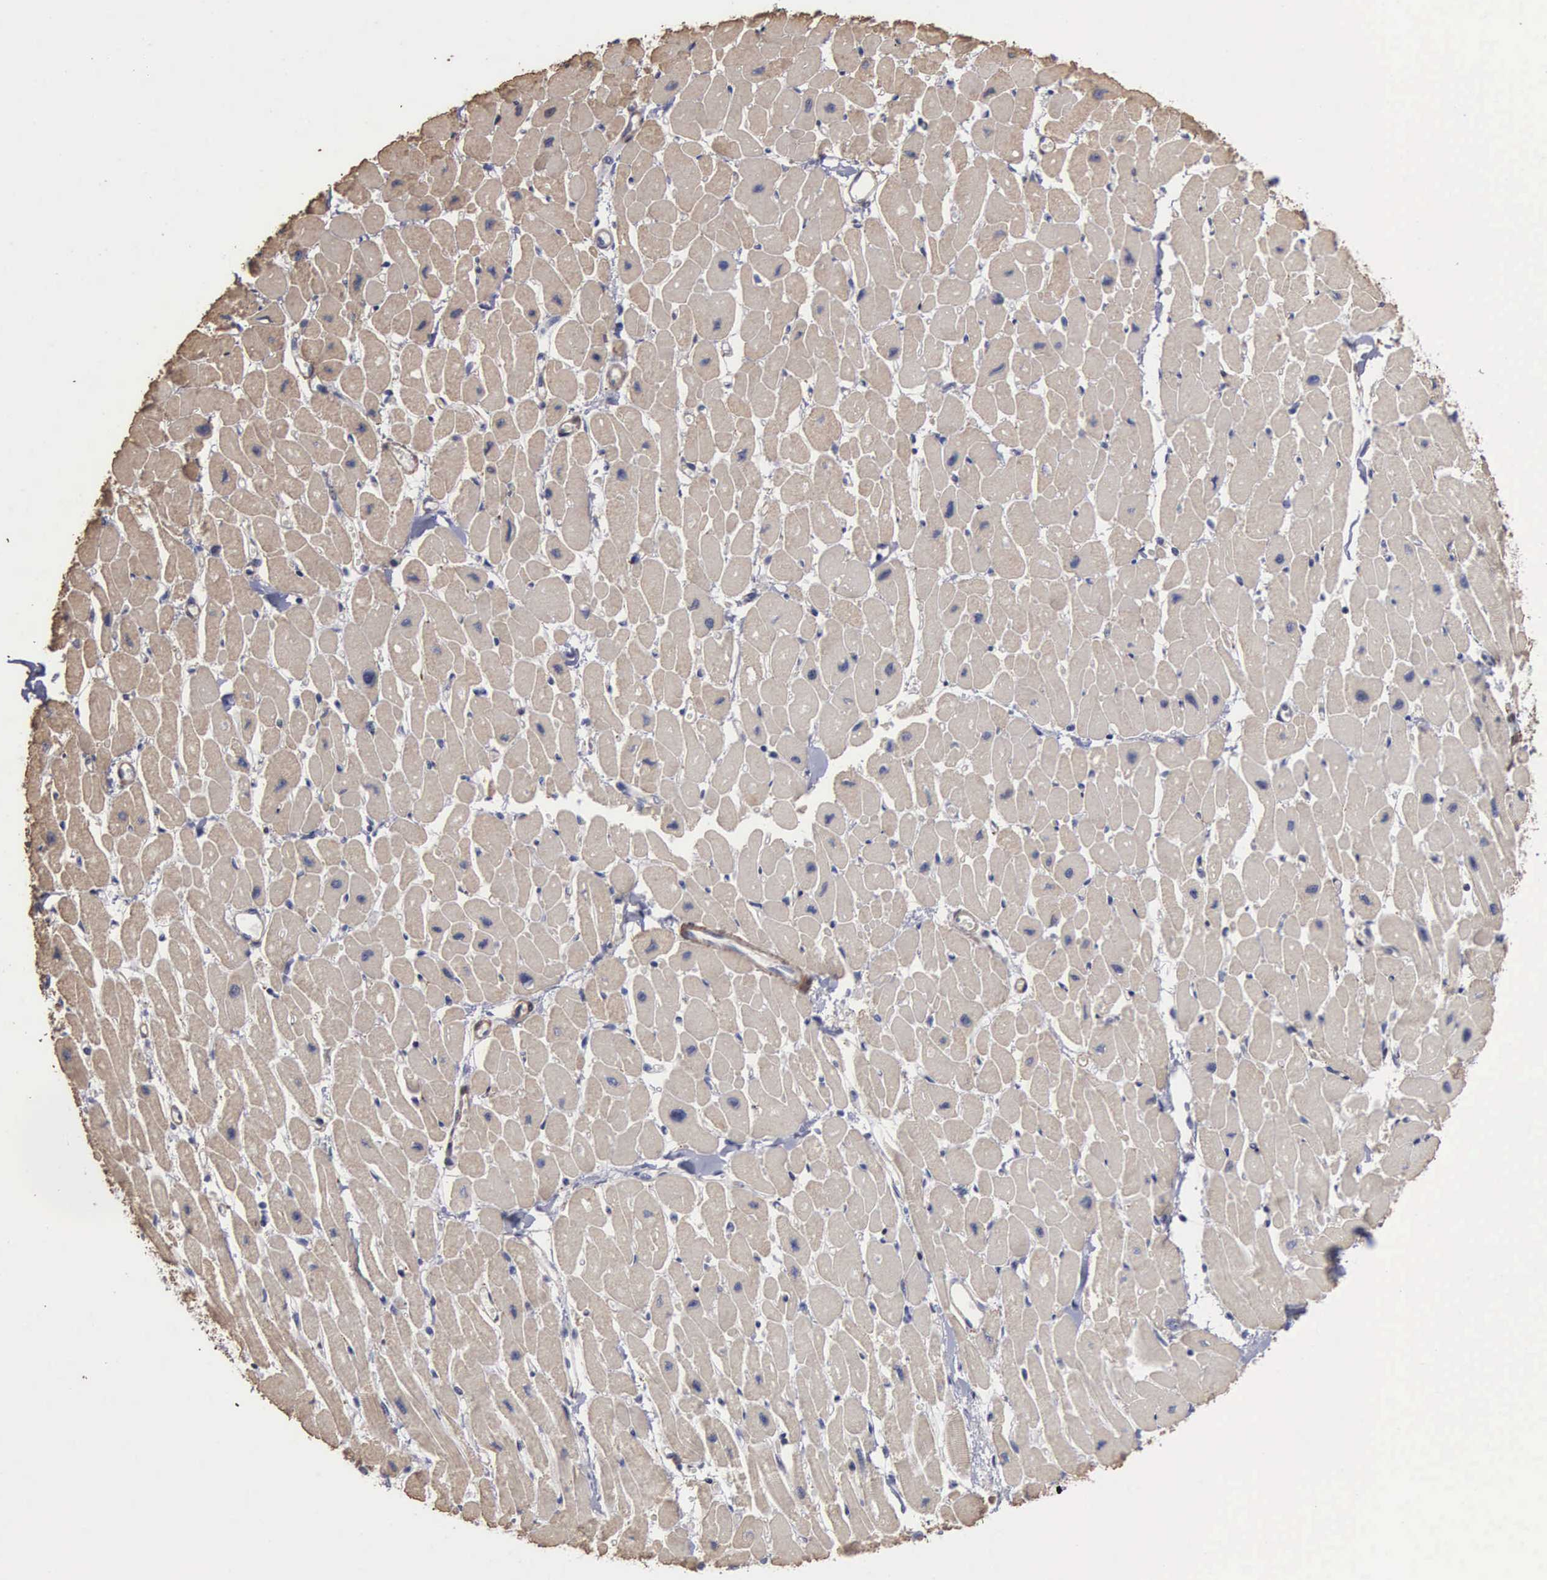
{"staining": {"intensity": "weak", "quantity": ">75%", "location": "cytoplasmic/membranous"}, "tissue": "heart muscle", "cell_type": "Cardiomyocytes", "image_type": "normal", "snomed": [{"axis": "morphology", "description": "Normal tissue, NOS"}, {"axis": "topography", "description": "Heart"}], "caption": "Heart muscle stained with immunohistochemistry exhibits weak cytoplasmic/membranous expression in about >75% of cardiomyocytes.", "gene": "NGDN", "patient": {"sex": "female", "age": 54}}